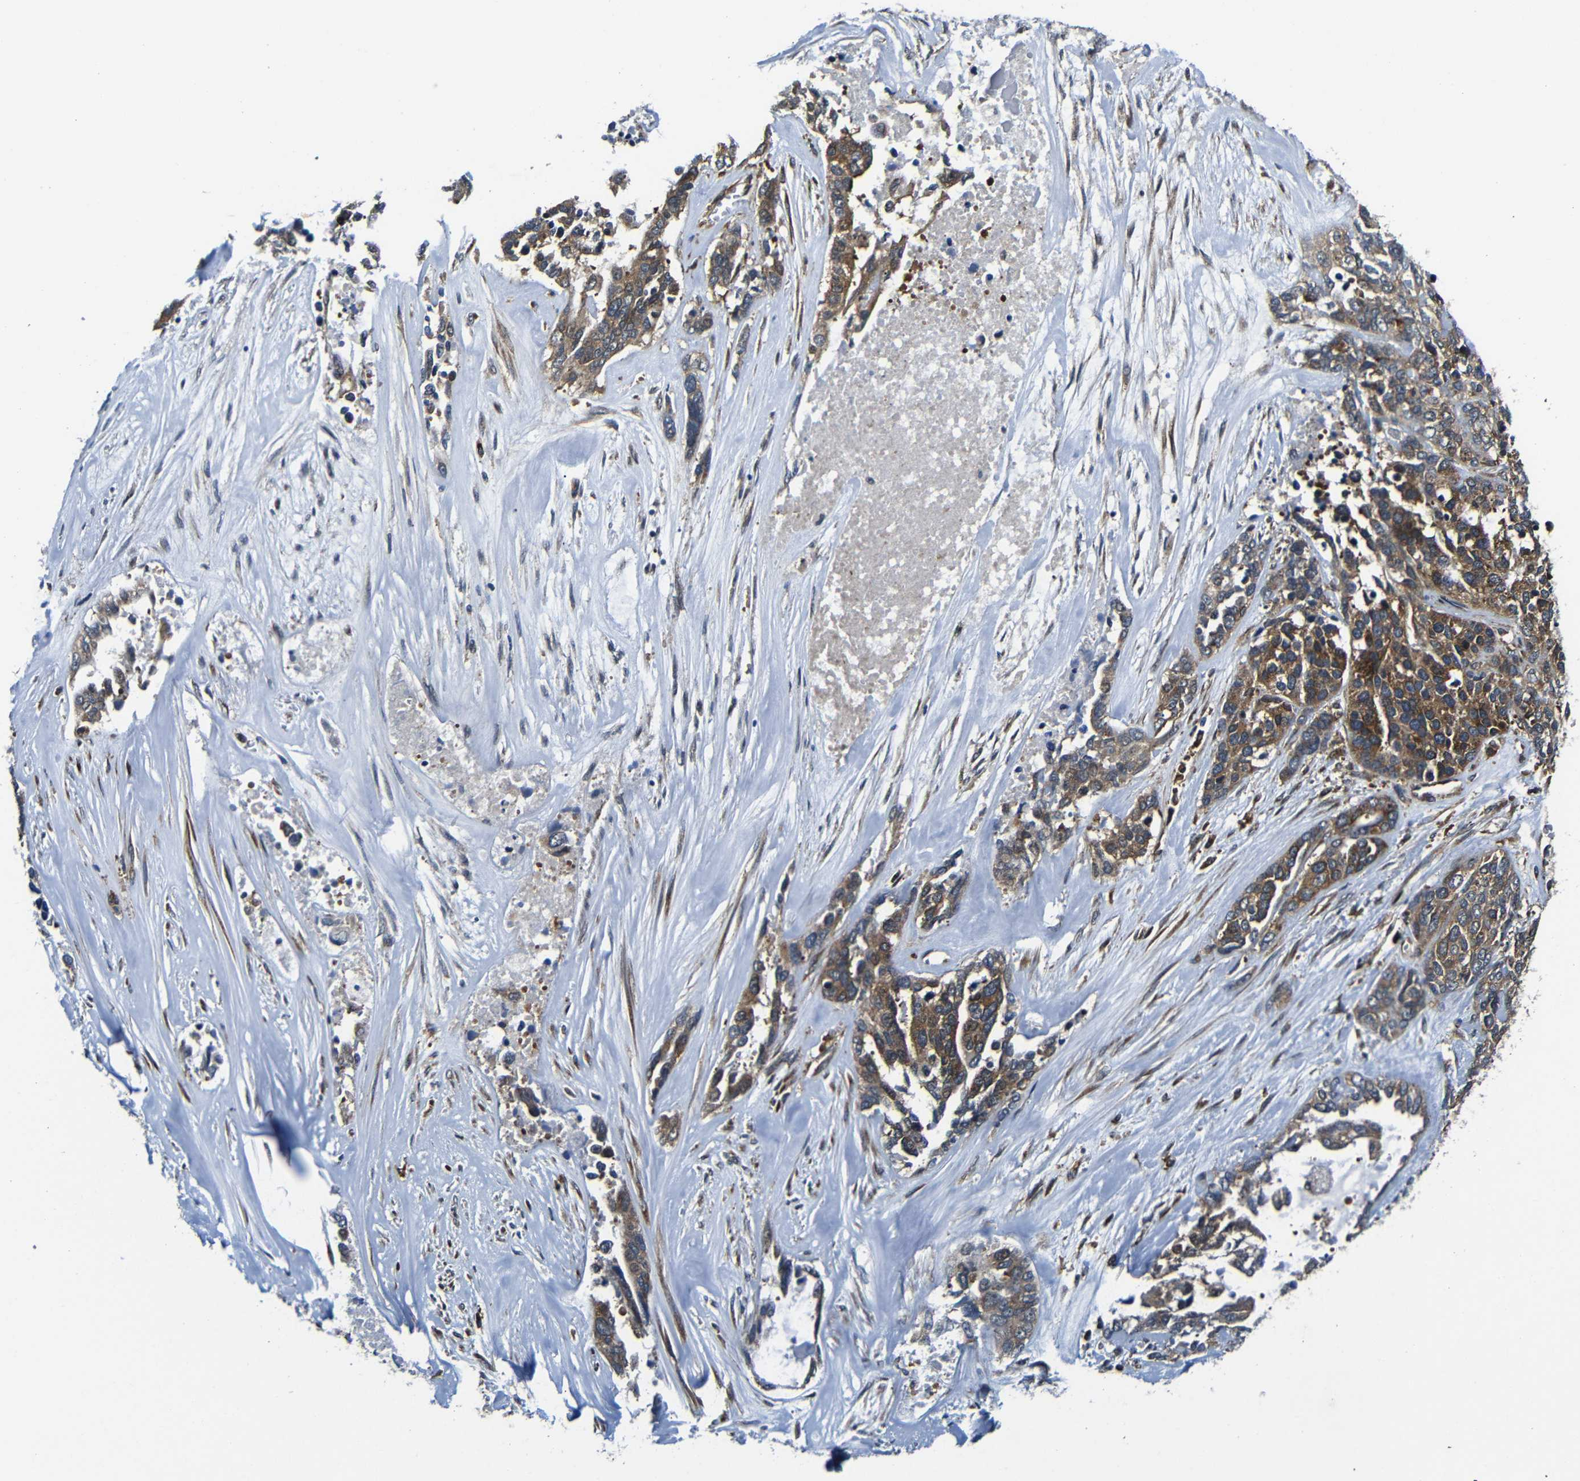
{"staining": {"intensity": "moderate", "quantity": ">75%", "location": "cytoplasmic/membranous"}, "tissue": "ovarian cancer", "cell_type": "Tumor cells", "image_type": "cancer", "snomed": [{"axis": "morphology", "description": "Cystadenocarcinoma, serous, NOS"}, {"axis": "topography", "description": "Ovary"}], "caption": "Brown immunohistochemical staining in serous cystadenocarcinoma (ovarian) reveals moderate cytoplasmic/membranous expression in about >75% of tumor cells.", "gene": "ABCE1", "patient": {"sex": "female", "age": 44}}